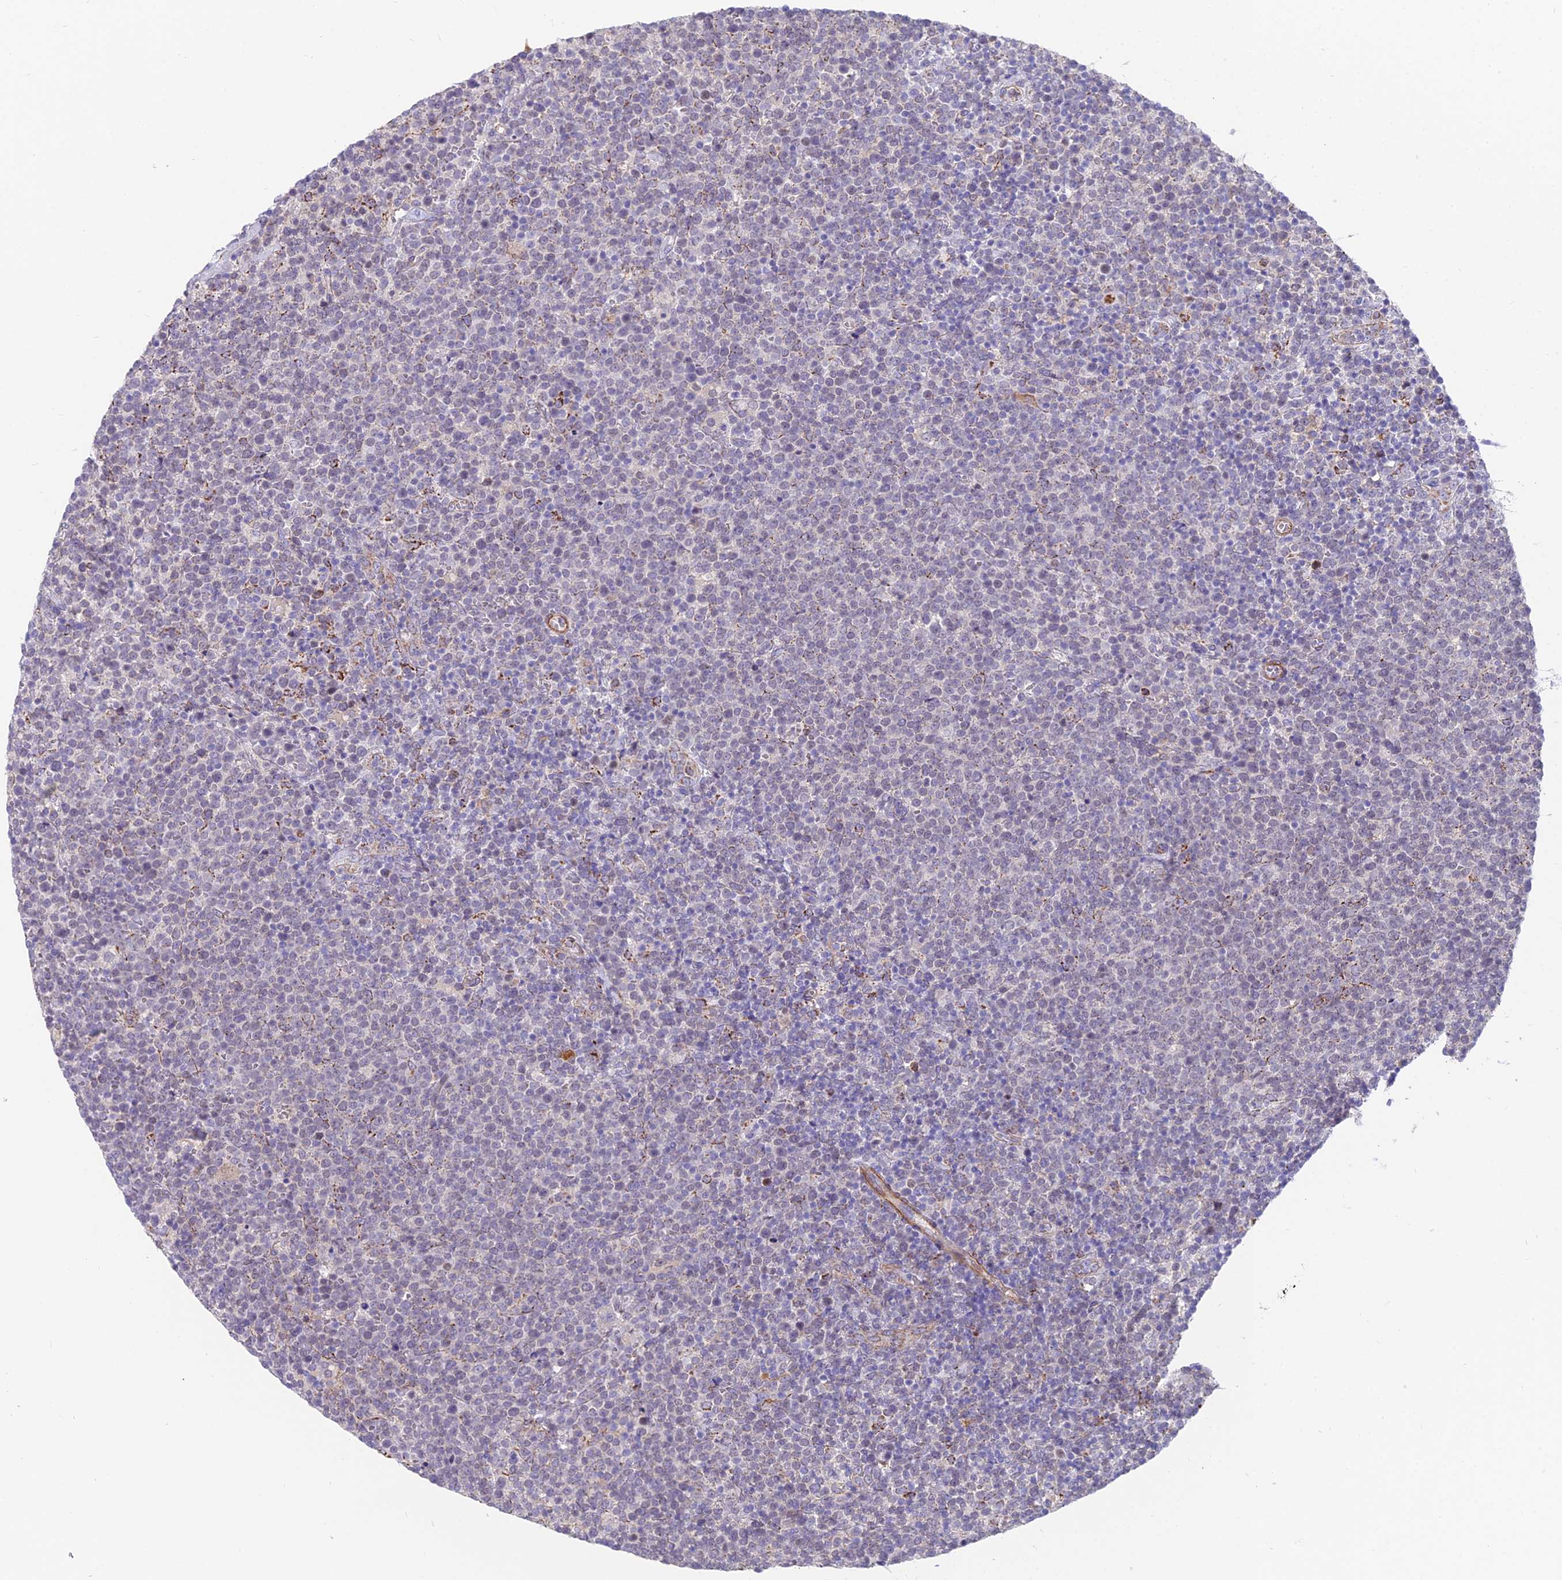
{"staining": {"intensity": "negative", "quantity": "none", "location": "none"}, "tissue": "lymphoma", "cell_type": "Tumor cells", "image_type": "cancer", "snomed": [{"axis": "morphology", "description": "Malignant lymphoma, non-Hodgkin's type, High grade"}, {"axis": "topography", "description": "Lymph node"}], "caption": "The histopathology image reveals no significant expression in tumor cells of lymphoma.", "gene": "TIGD6", "patient": {"sex": "male", "age": 61}}